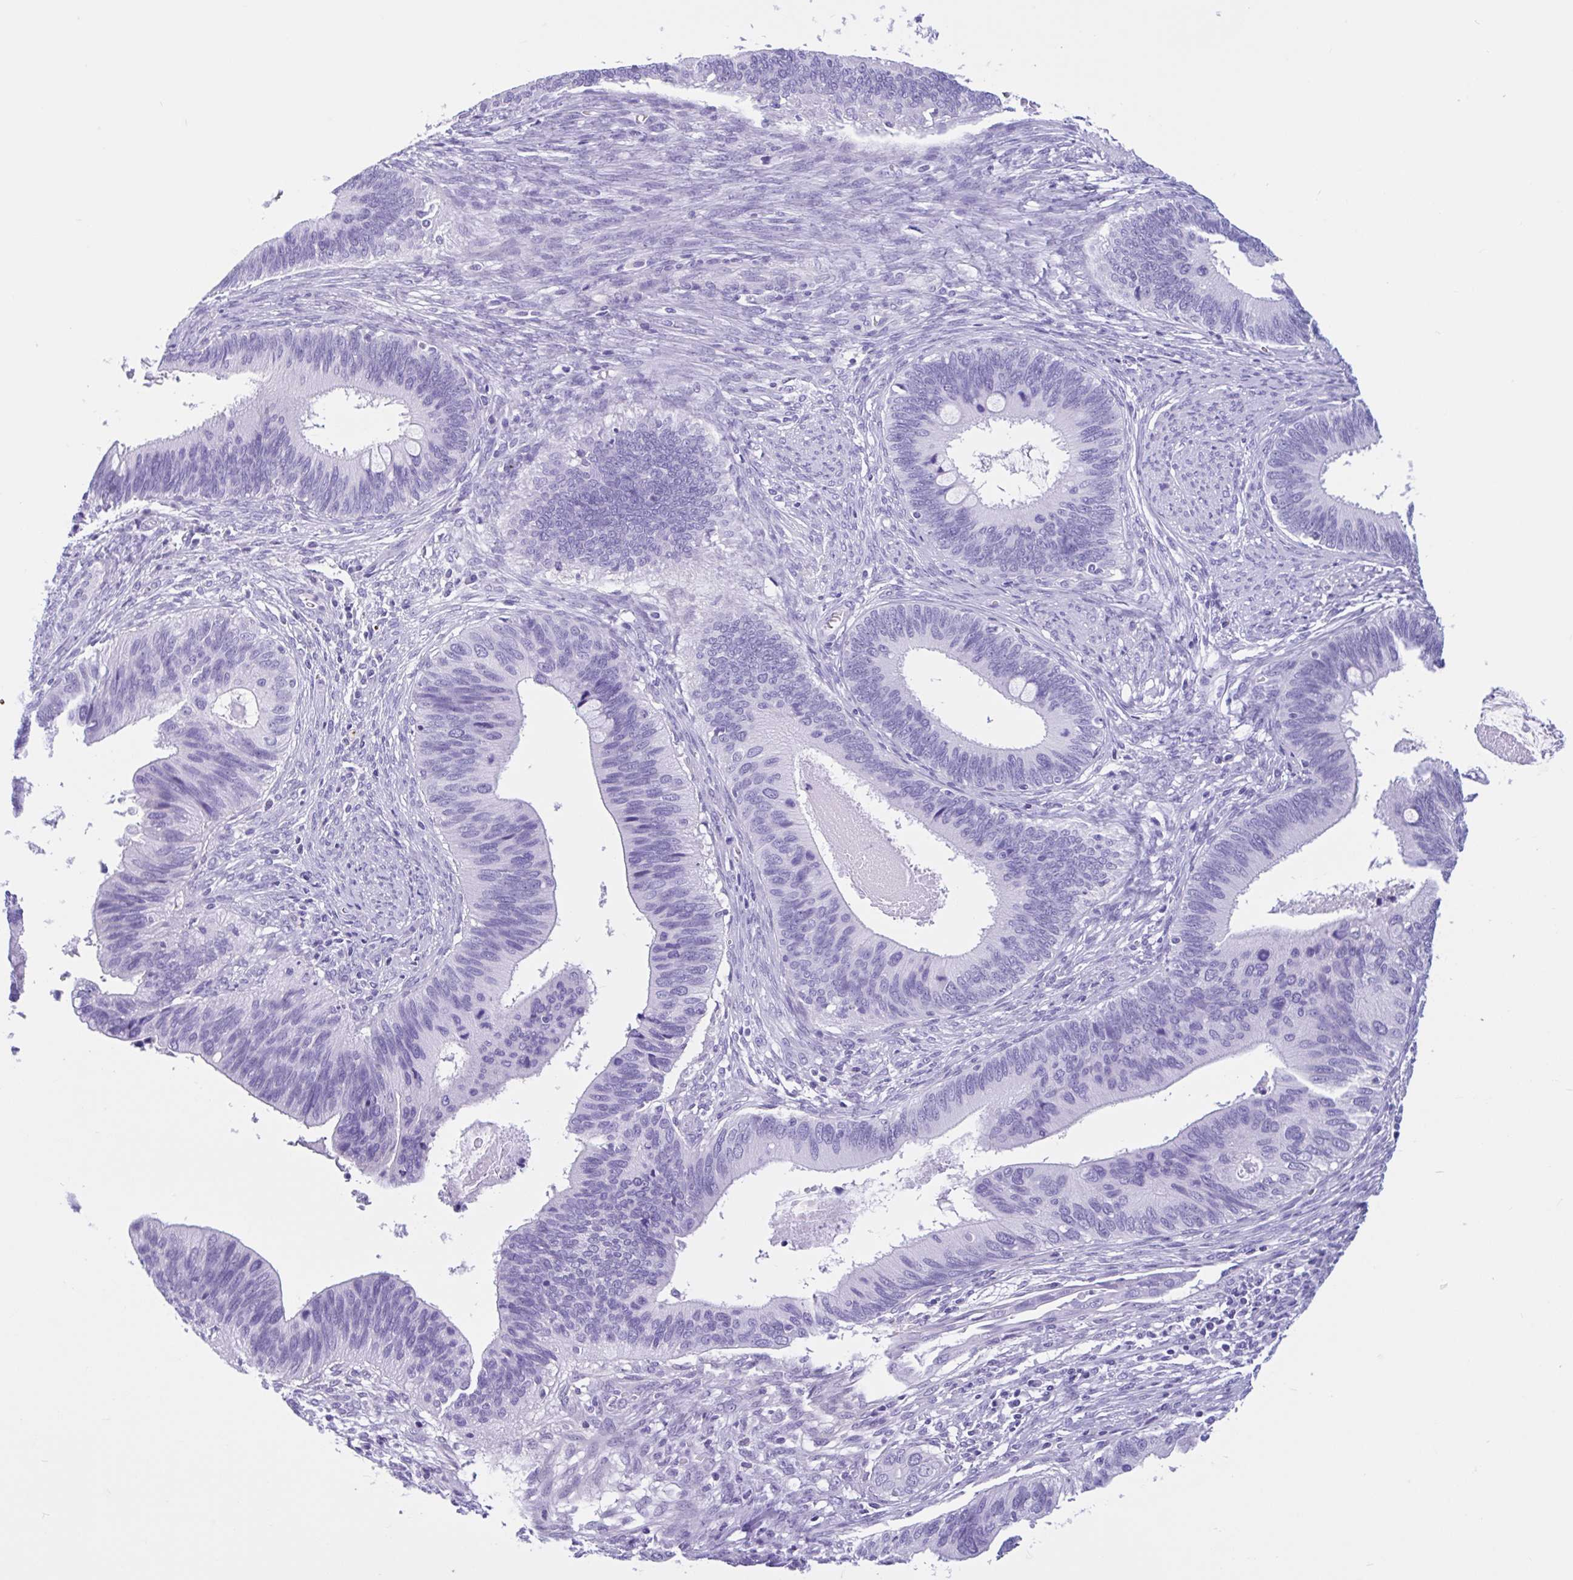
{"staining": {"intensity": "negative", "quantity": "none", "location": "none"}, "tissue": "cervical cancer", "cell_type": "Tumor cells", "image_type": "cancer", "snomed": [{"axis": "morphology", "description": "Adenocarcinoma, NOS"}, {"axis": "topography", "description": "Cervix"}], "caption": "This is an IHC histopathology image of human cervical cancer (adenocarcinoma). There is no staining in tumor cells.", "gene": "IAPP", "patient": {"sex": "female", "age": 42}}